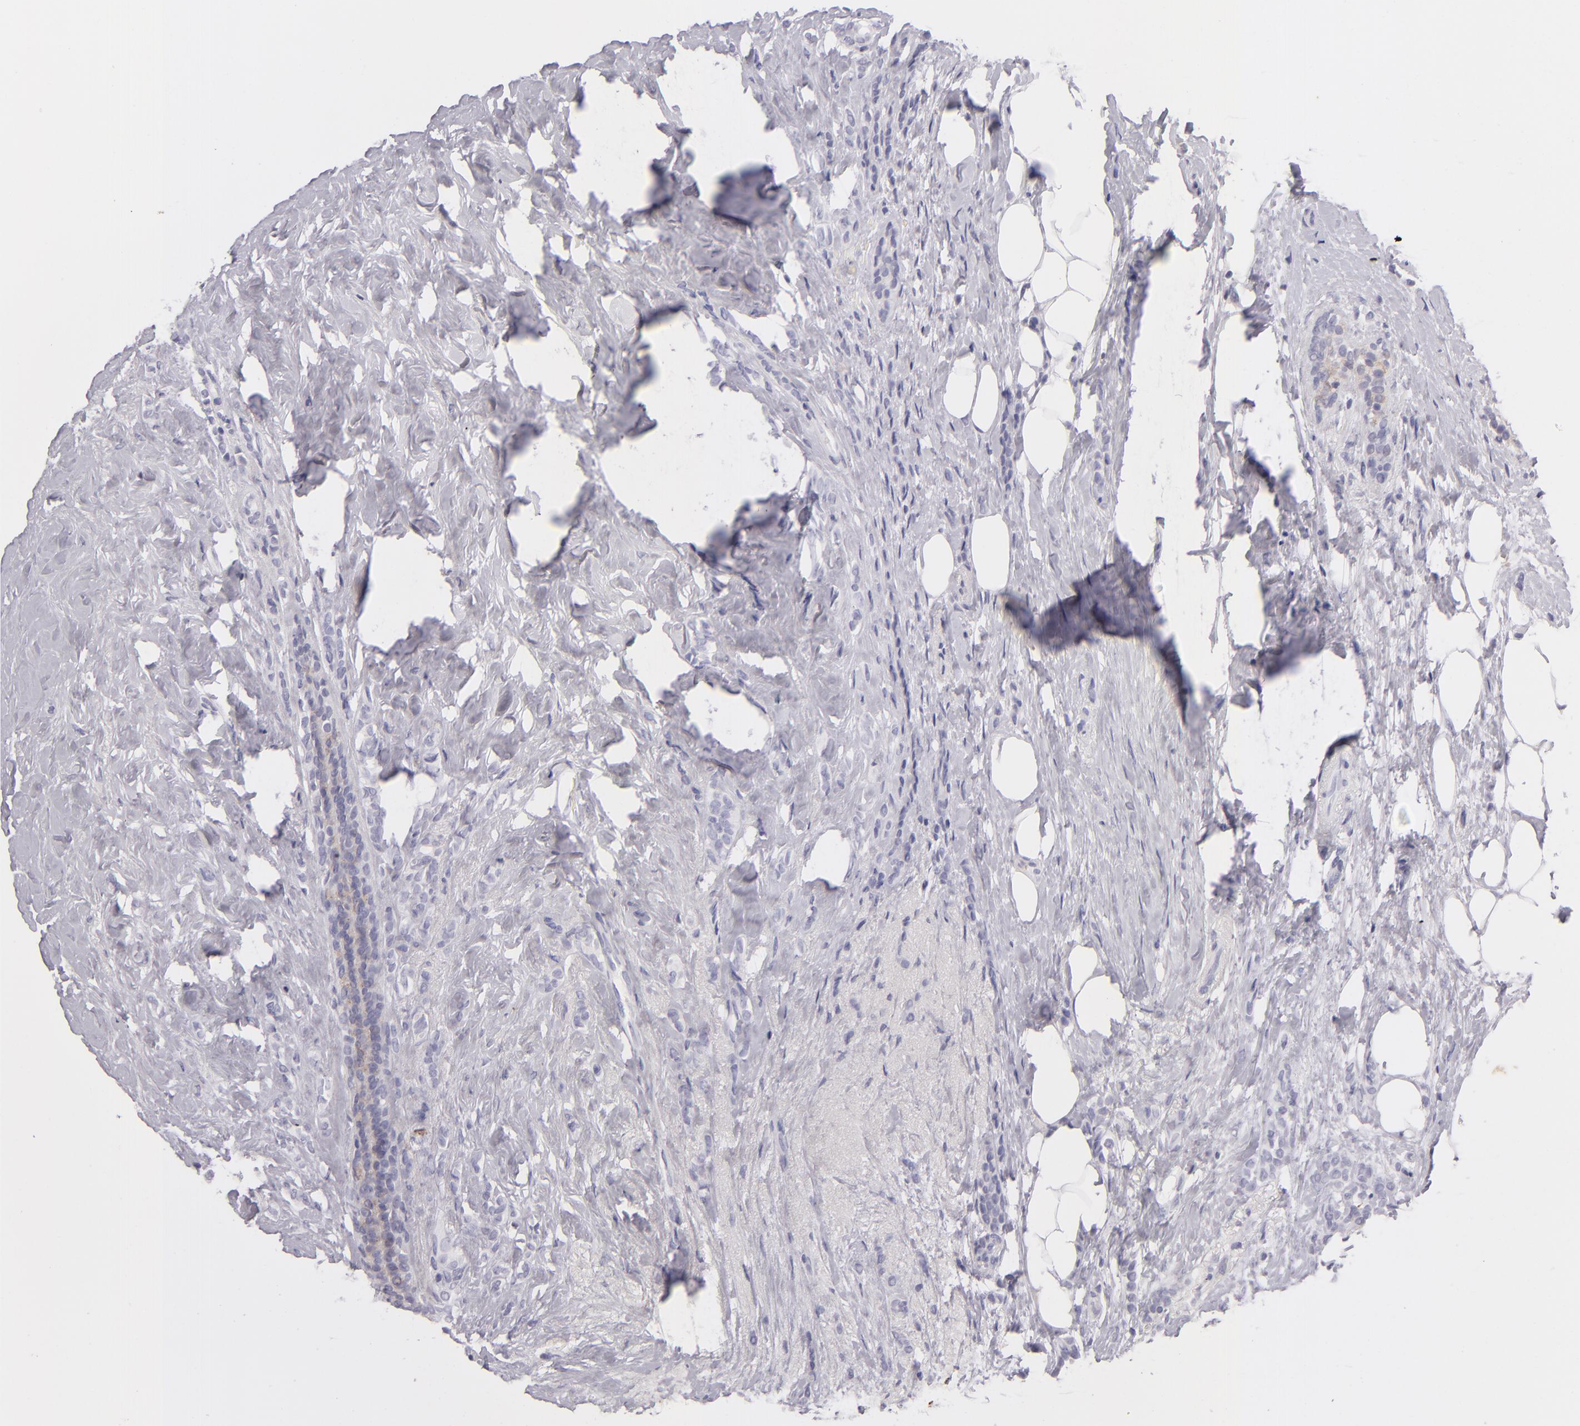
{"staining": {"intensity": "negative", "quantity": "none", "location": "none"}, "tissue": "breast cancer", "cell_type": "Tumor cells", "image_type": "cancer", "snomed": [{"axis": "morphology", "description": "Lobular carcinoma"}, {"axis": "topography", "description": "Breast"}], "caption": "Tumor cells are negative for protein expression in human breast lobular carcinoma.", "gene": "TNNC1", "patient": {"sex": "female", "age": 56}}